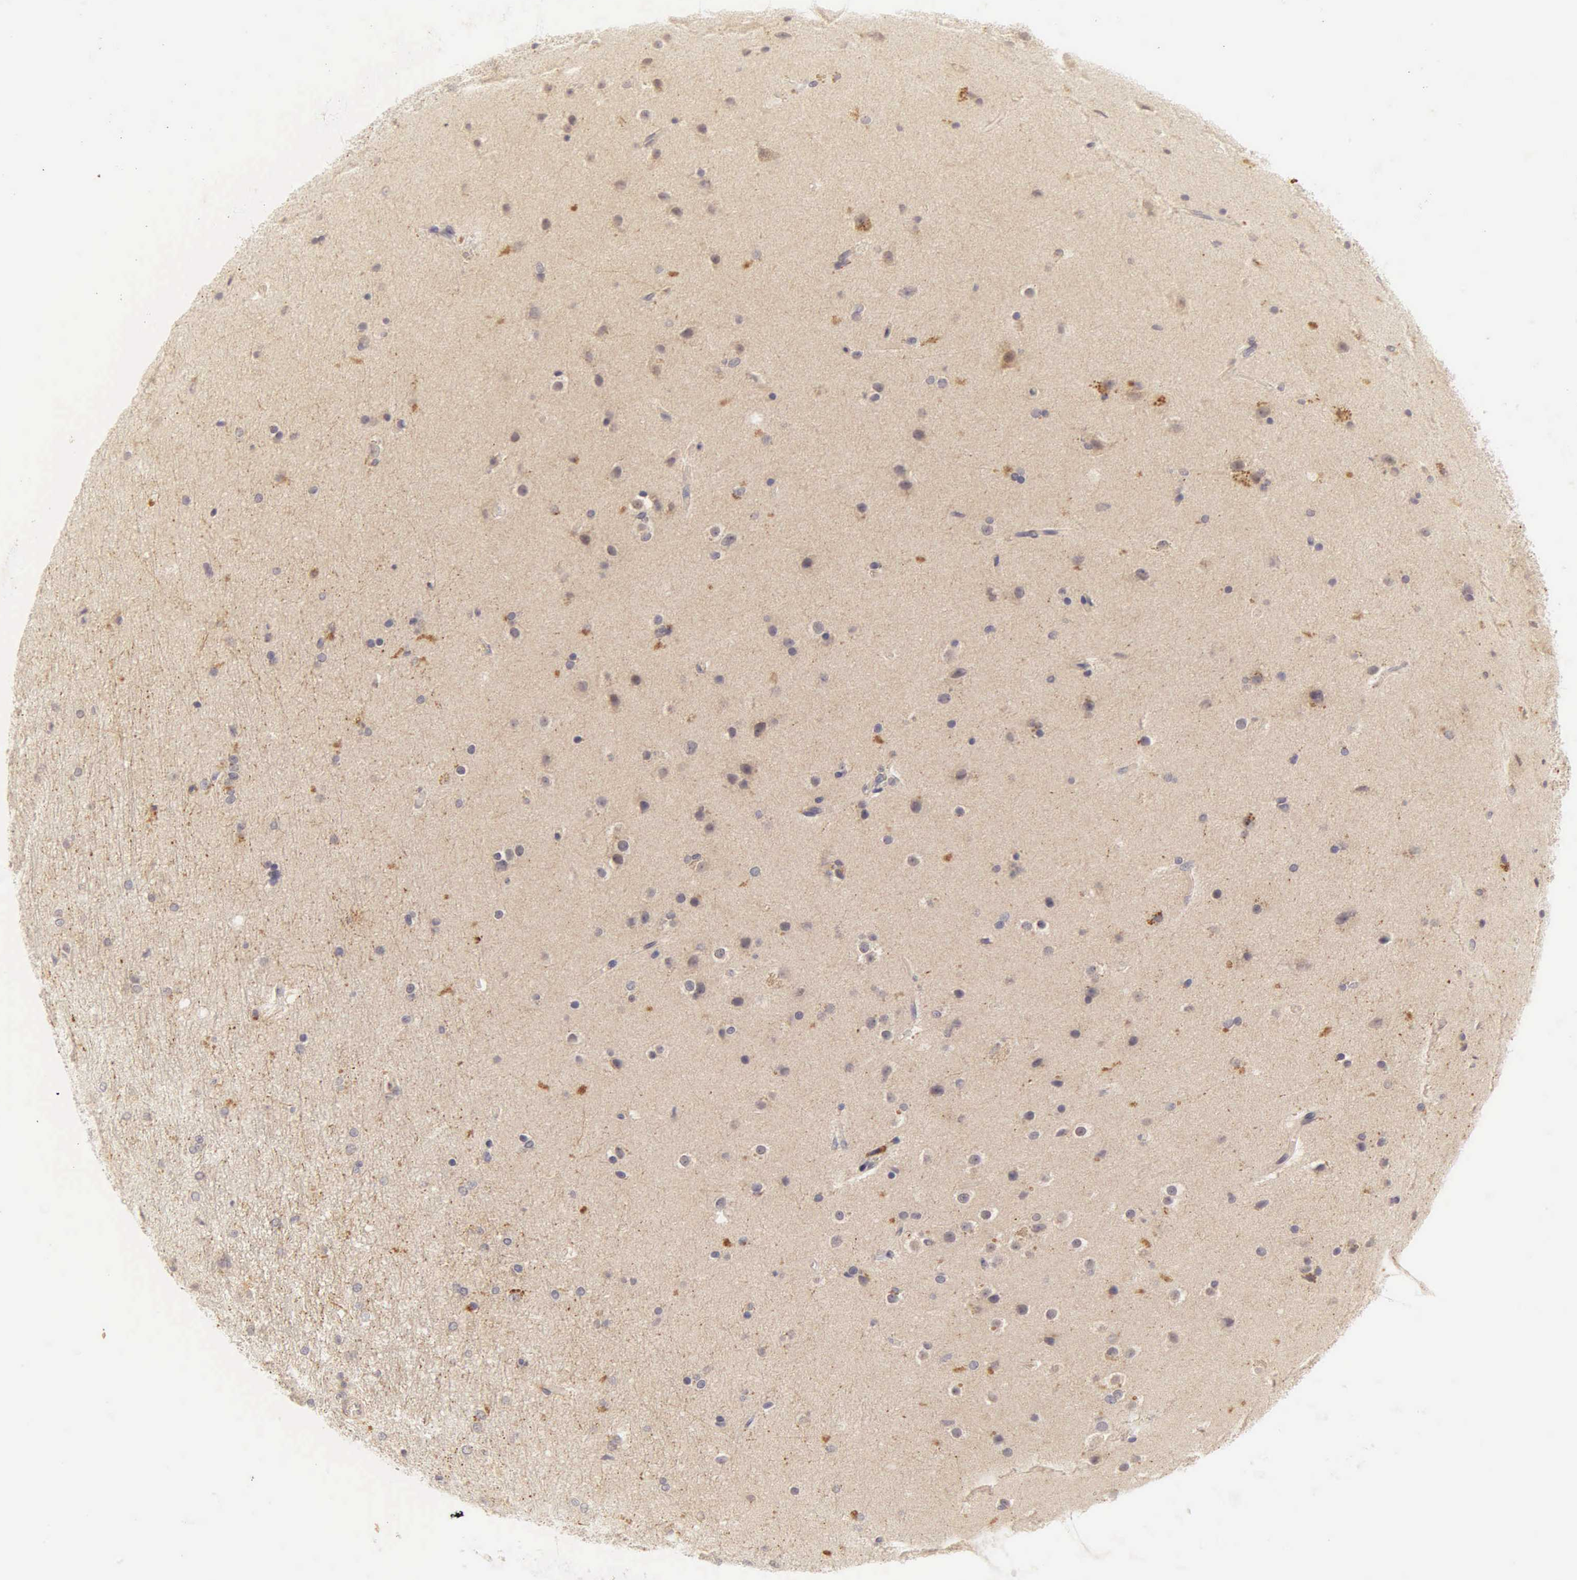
{"staining": {"intensity": "weak", "quantity": ">75%", "location": "cytoplasmic/membranous"}, "tissue": "cerebral cortex", "cell_type": "Endothelial cells", "image_type": "normal", "snomed": [{"axis": "morphology", "description": "Normal tissue, NOS"}, {"axis": "topography", "description": "Cerebral cortex"}, {"axis": "topography", "description": "Hippocampus"}], "caption": "Cerebral cortex stained with a brown dye displays weak cytoplasmic/membranous positive staining in approximately >75% of endothelial cells.", "gene": "CD1A", "patient": {"sex": "female", "age": 19}}